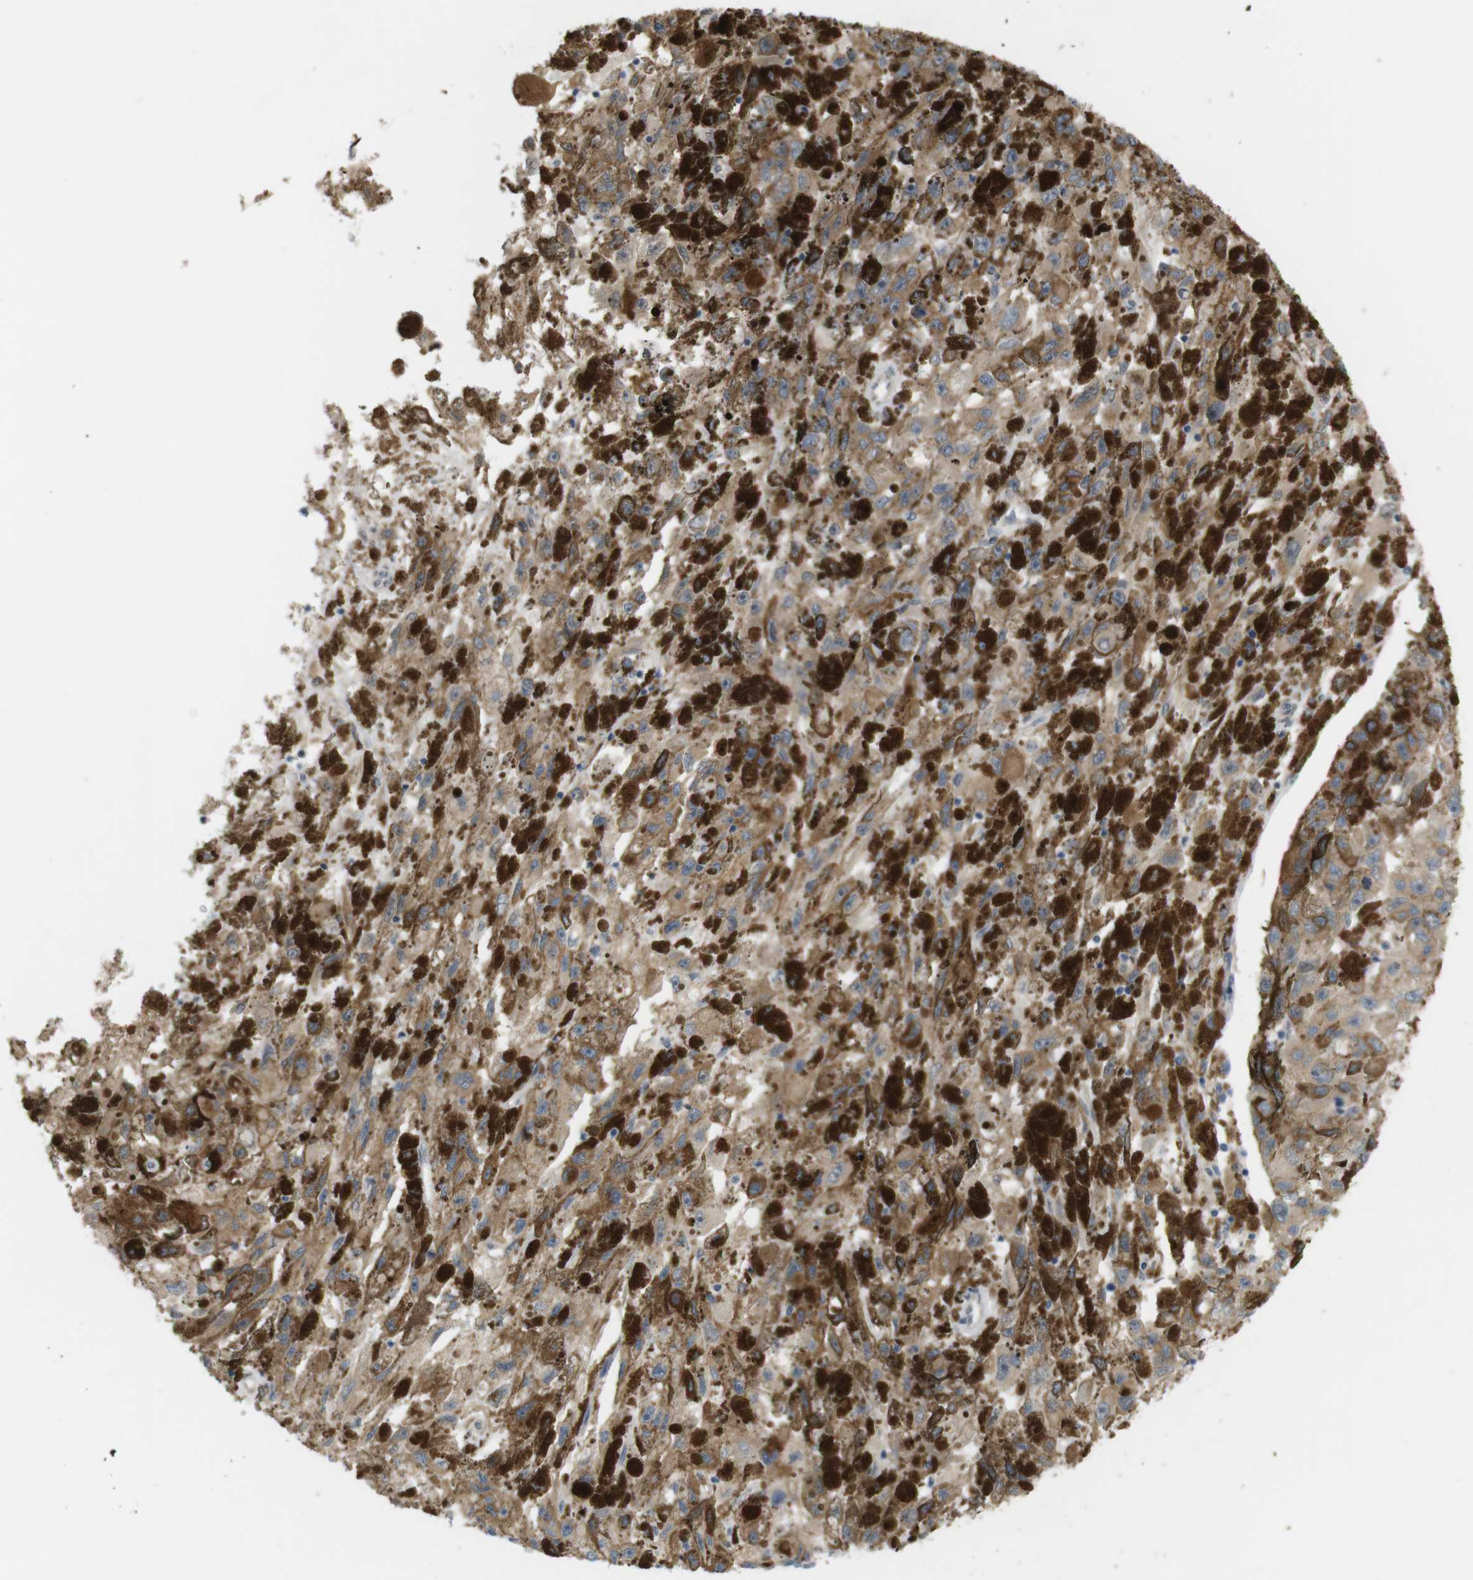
{"staining": {"intensity": "moderate", "quantity": ">75%", "location": "cytoplasmic/membranous"}, "tissue": "melanoma", "cell_type": "Tumor cells", "image_type": "cancer", "snomed": [{"axis": "morphology", "description": "Malignant melanoma, NOS"}, {"axis": "topography", "description": "Skin"}], "caption": "This is an image of immunohistochemistry staining of melanoma, which shows moderate expression in the cytoplasmic/membranous of tumor cells.", "gene": "GJC3", "patient": {"sex": "female", "age": 104}}